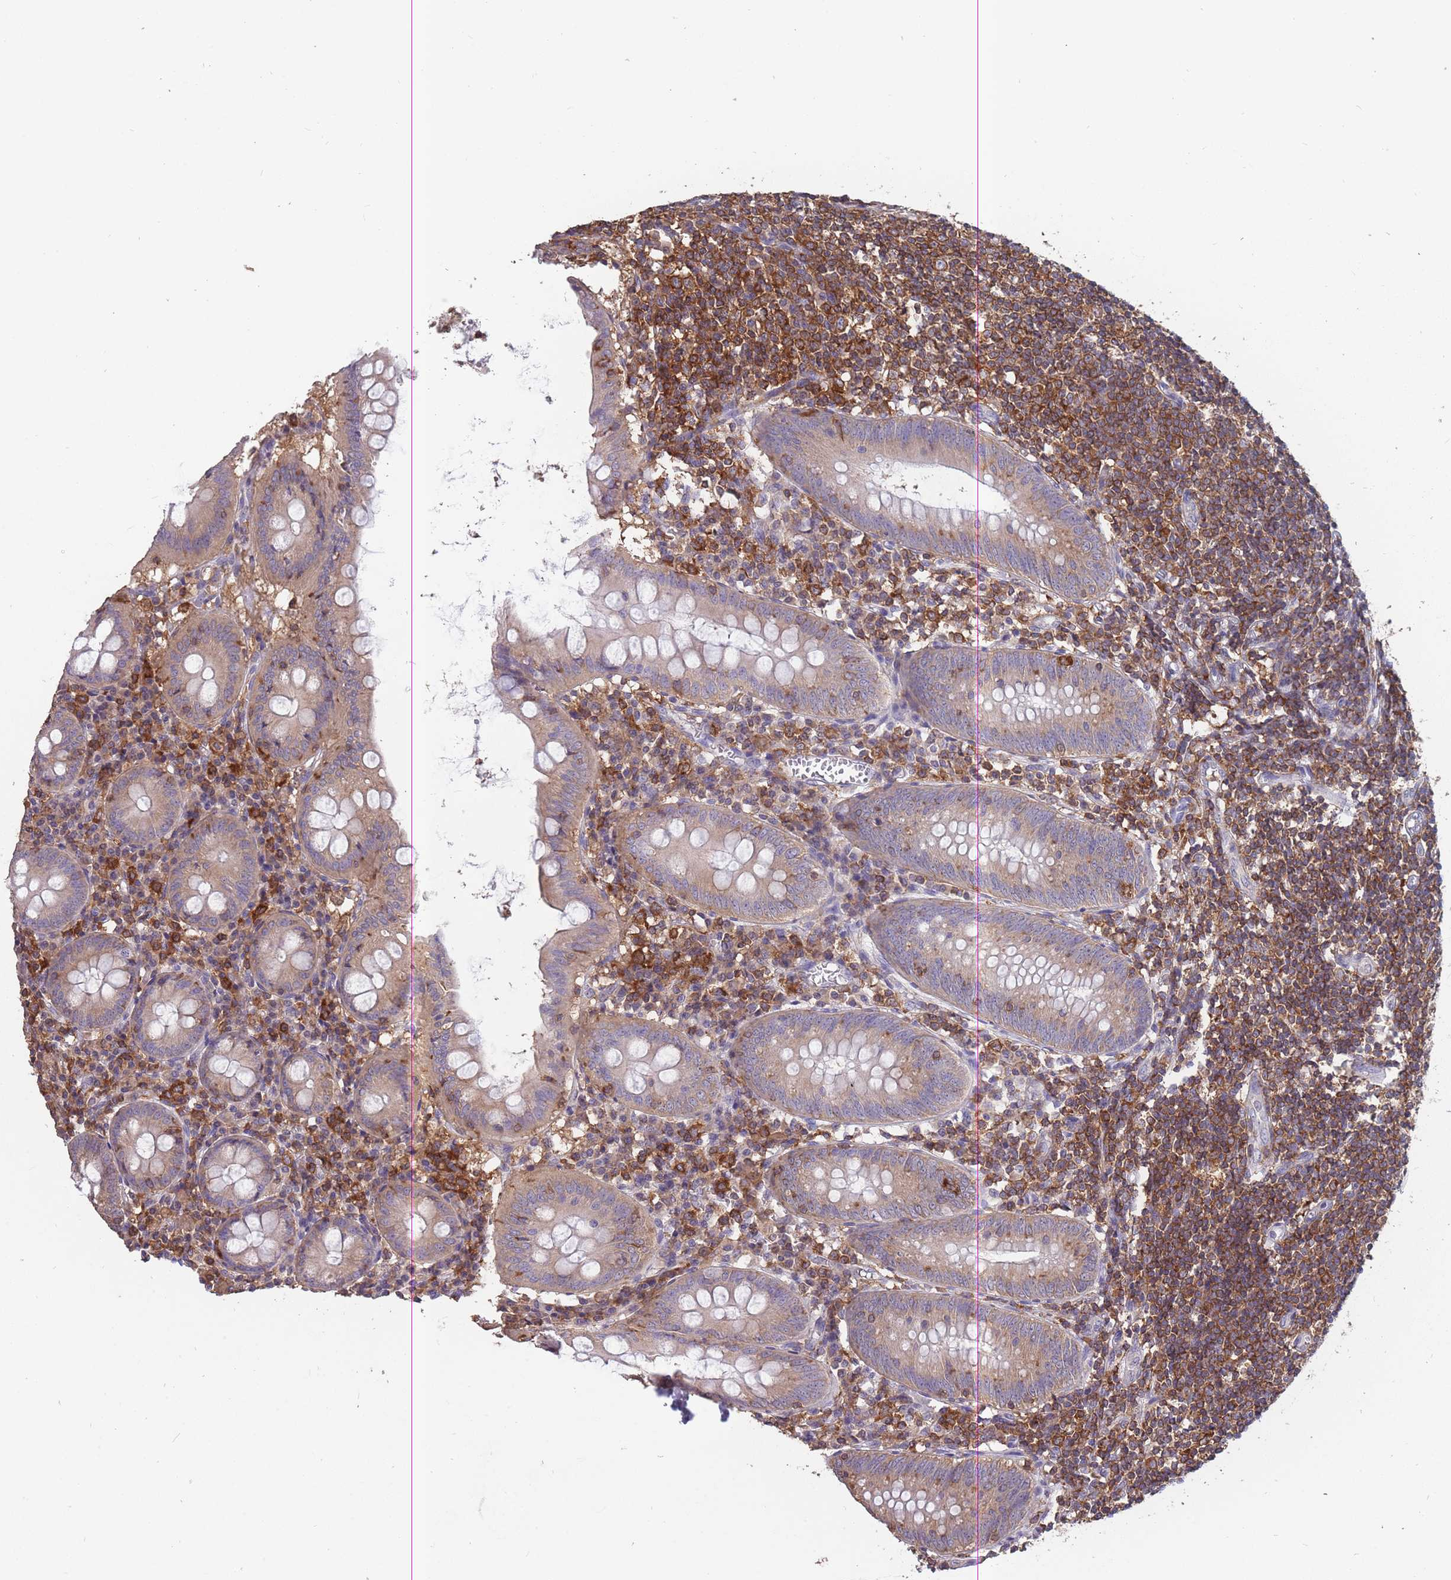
{"staining": {"intensity": "weak", "quantity": "<25%", "location": "cytoplasmic/membranous"}, "tissue": "appendix", "cell_type": "Glandular cells", "image_type": "normal", "snomed": [{"axis": "morphology", "description": "Normal tissue, NOS"}, {"axis": "topography", "description": "Appendix"}], "caption": "Benign appendix was stained to show a protein in brown. There is no significant positivity in glandular cells. (DAB immunohistochemistry with hematoxylin counter stain).", "gene": "GMIP", "patient": {"sex": "female", "age": 54}}